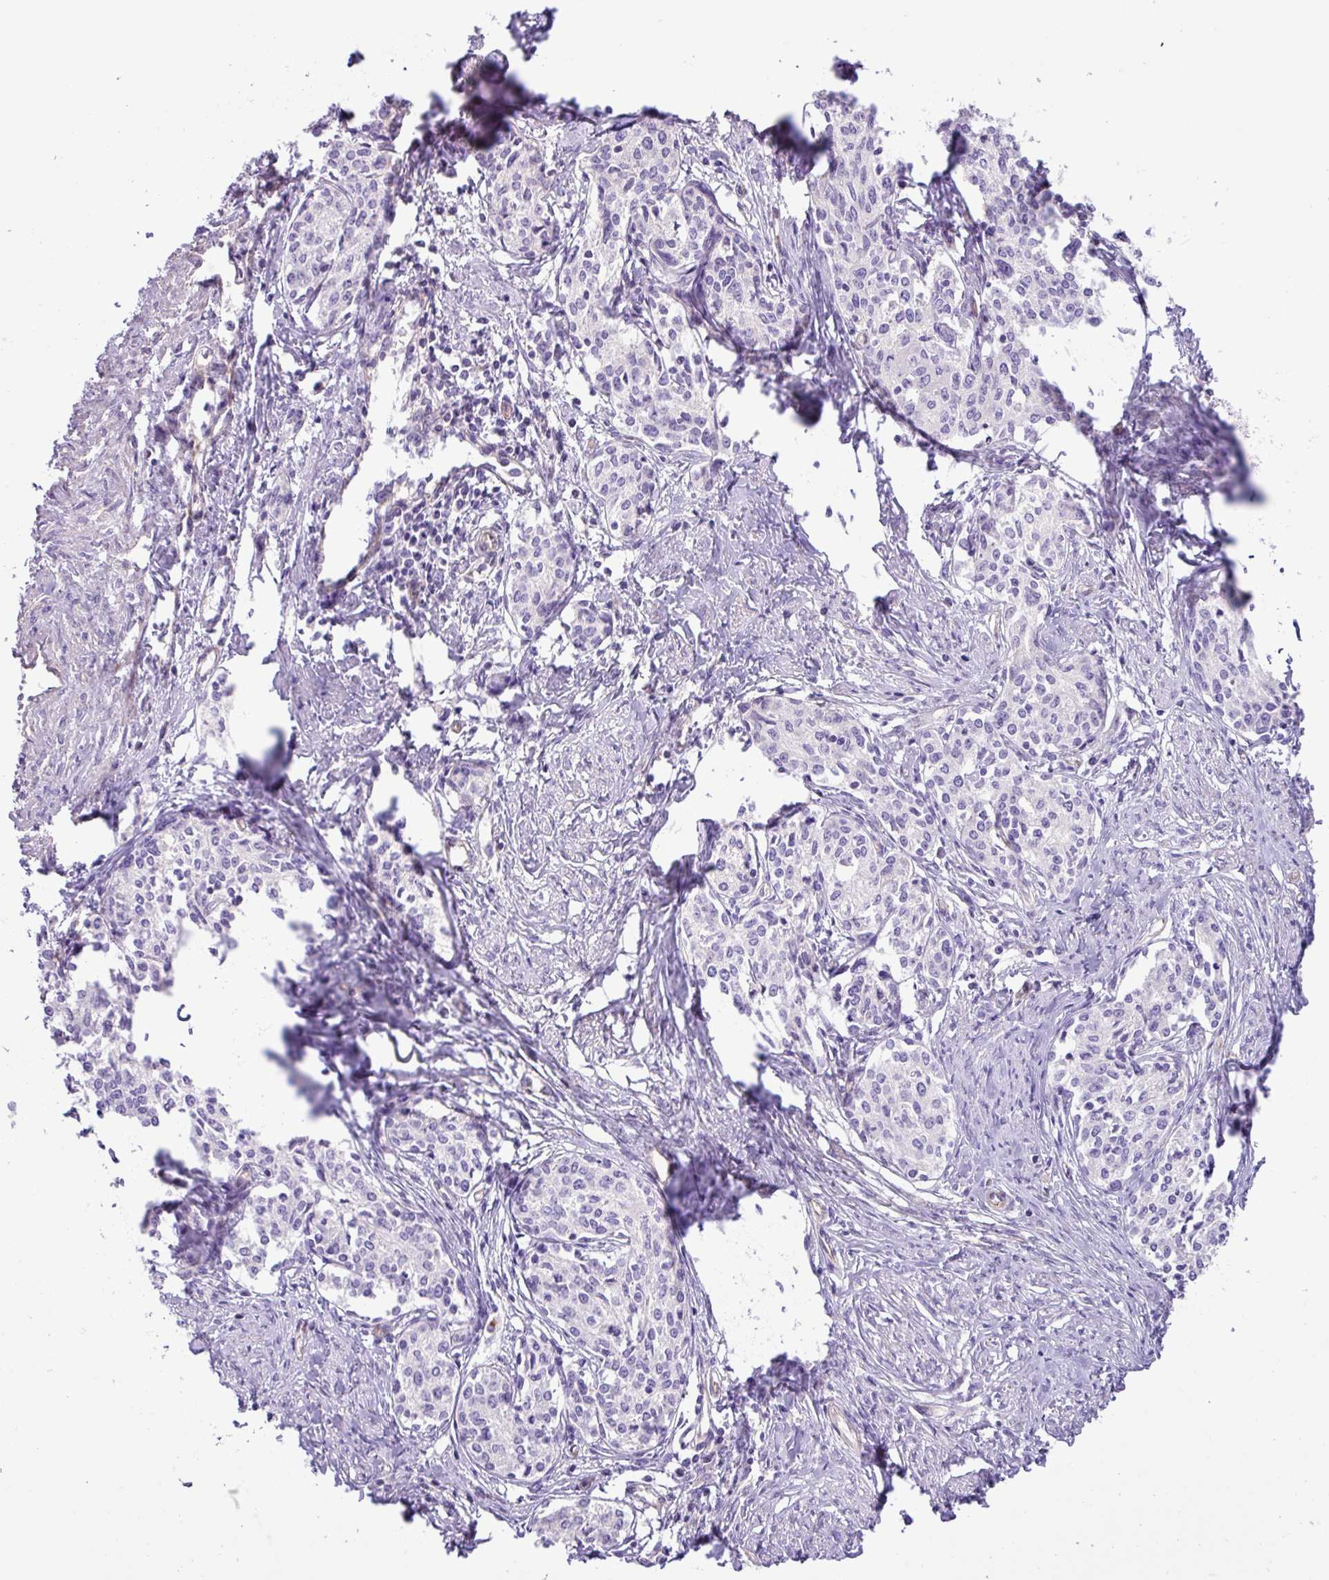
{"staining": {"intensity": "negative", "quantity": "none", "location": "none"}, "tissue": "cervical cancer", "cell_type": "Tumor cells", "image_type": "cancer", "snomed": [{"axis": "morphology", "description": "Squamous cell carcinoma, NOS"}, {"axis": "morphology", "description": "Adenocarcinoma, NOS"}, {"axis": "topography", "description": "Cervix"}], "caption": "Immunohistochemical staining of human cervical squamous cell carcinoma exhibits no significant staining in tumor cells.", "gene": "MRM2", "patient": {"sex": "female", "age": 52}}